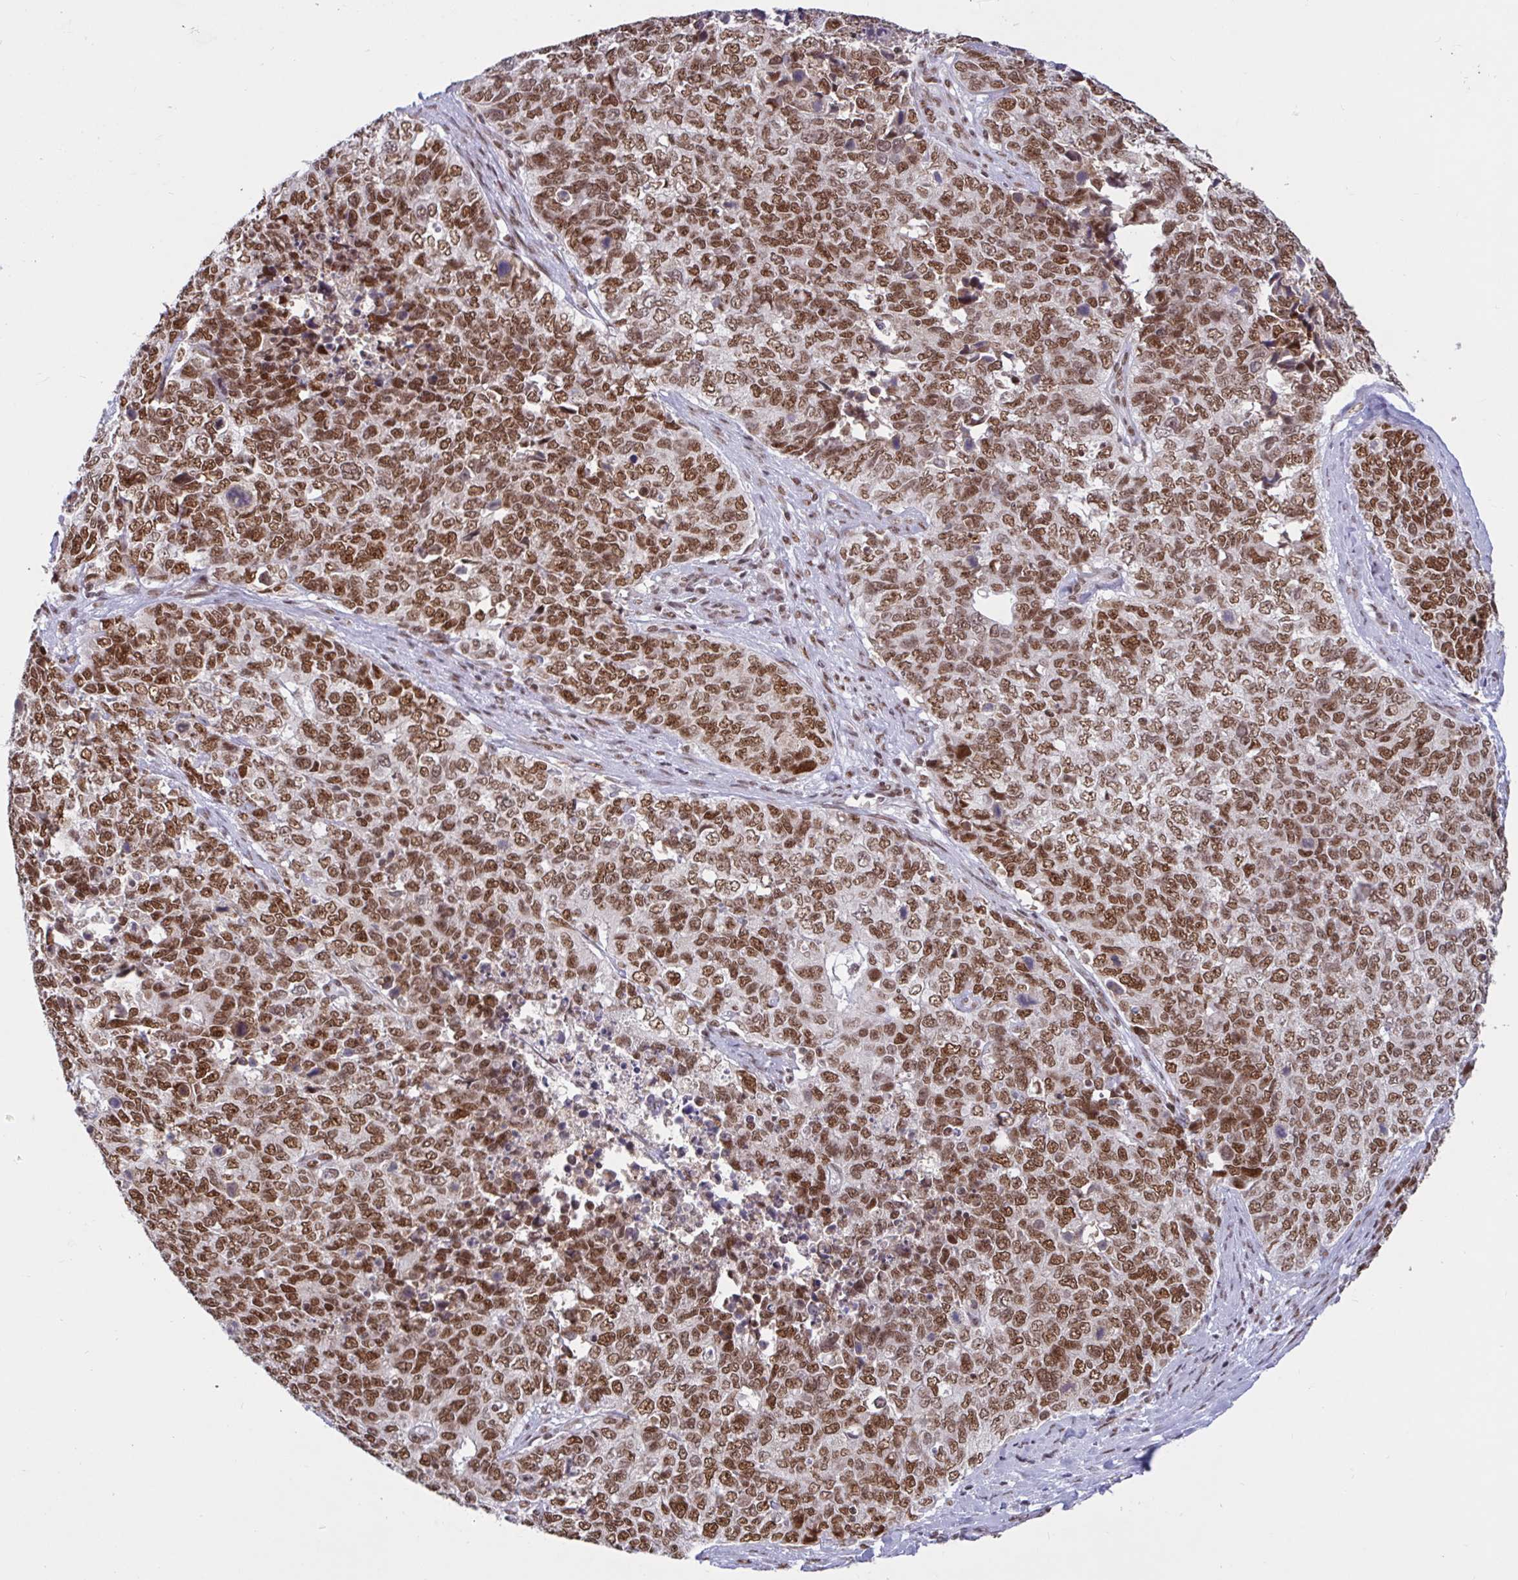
{"staining": {"intensity": "moderate", "quantity": ">75%", "location": "nuclear"}, "tissue": "cervical cancer", "cell_type": "Tumor cells", "image_type": "cancer", "snomed": [{"axis": "morphology", "description": "Adenocarcinoma, NOS"}, {"axis": "topography", "description": "Cervix"}], "caption": "Immunohistochemical staining of human cervical cancer exhibits moderate nuclear protein expression in approximately >75% of tumor cells. Using DAB (3,3'-diaminobenzidine) (brown) and hematoxylin (blue) stains, captured at high magnification using brightfield microscopy.", "gene": "PHF10", "patient": {"sex": "female", "age": 63}}